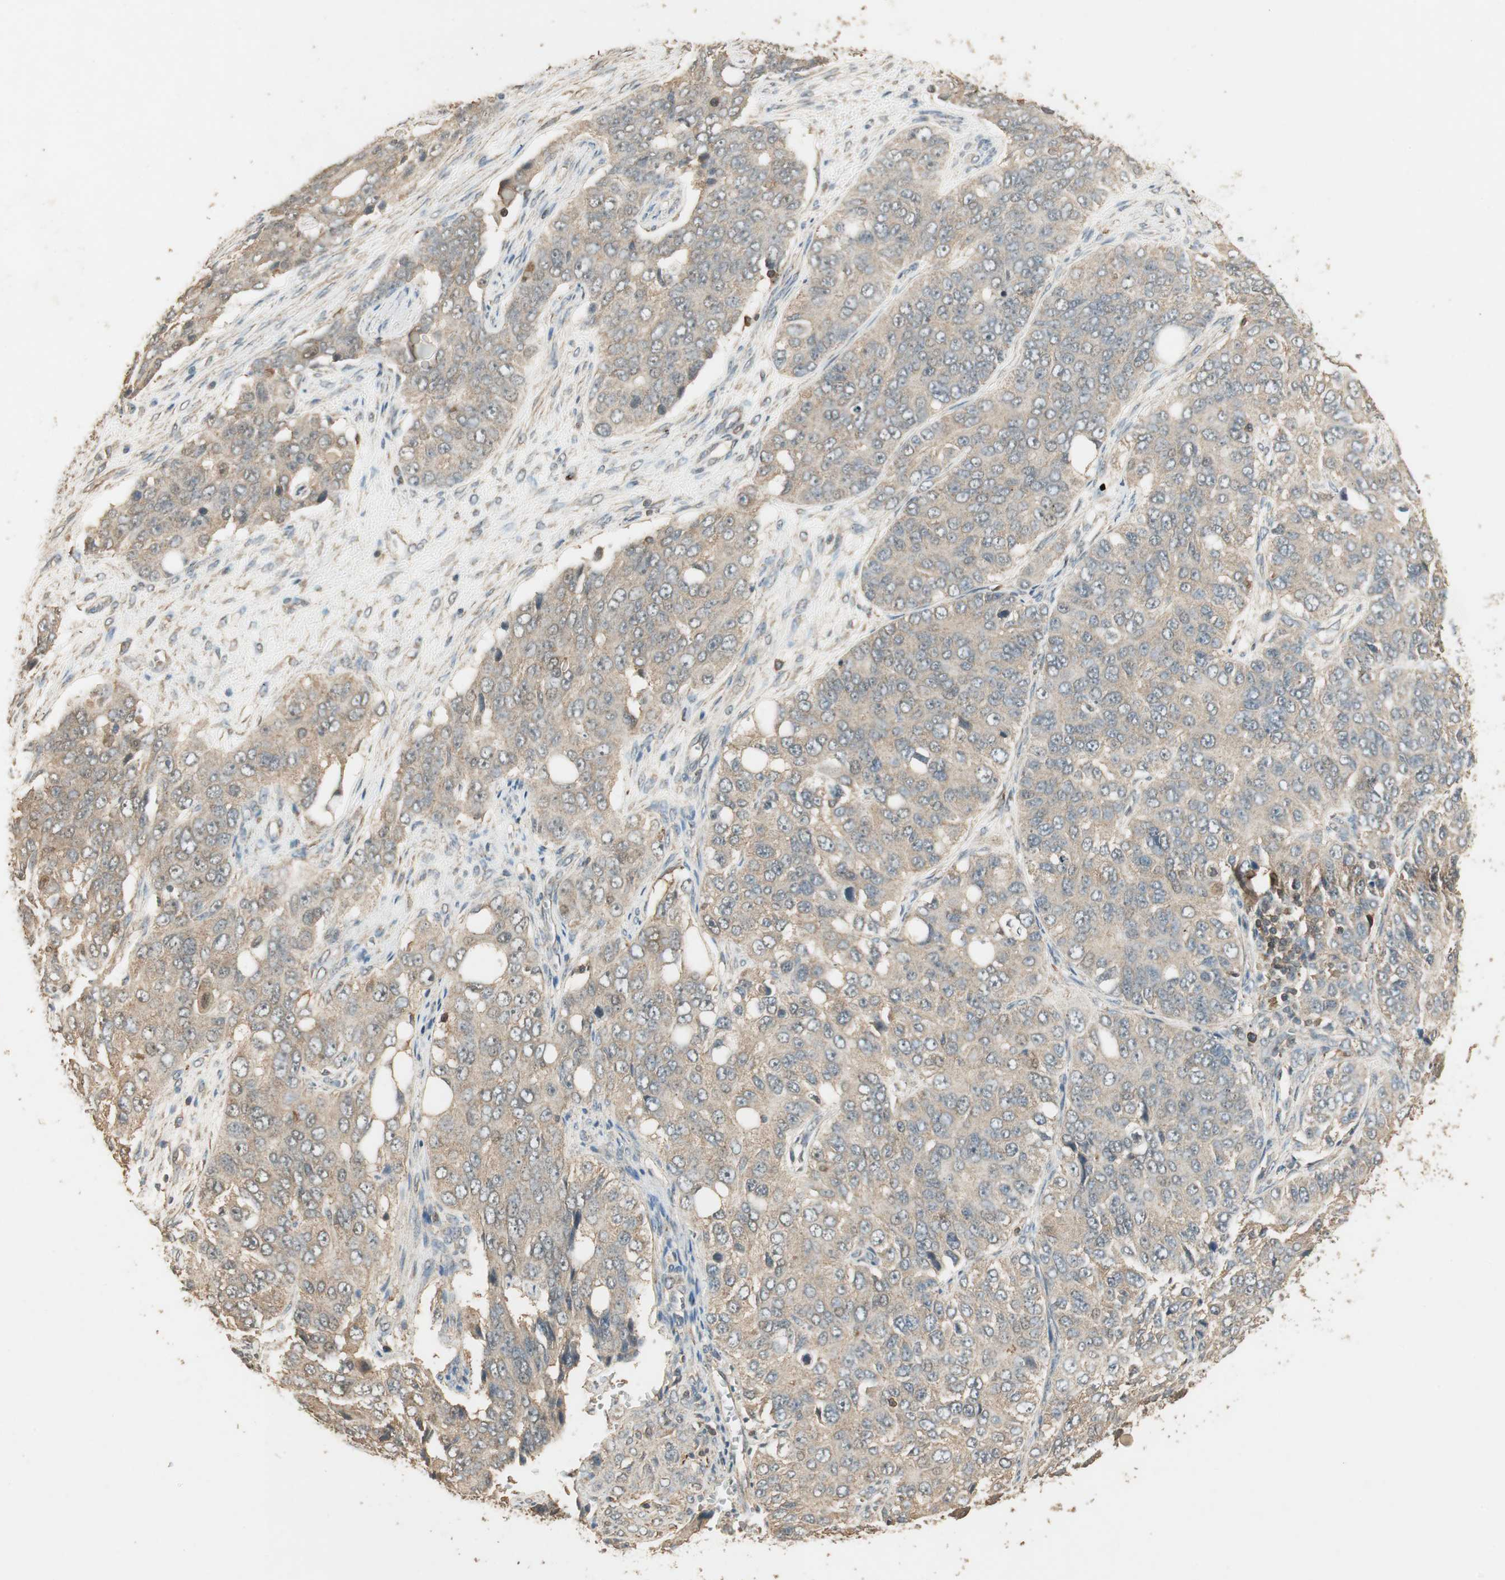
{"staining": {"intensity": "weak", "quantity": "<25%", "location": "cytoplasmic/membranous"}, "tissue": "ovarian cancer", "cell_type": "Tumor cells", "image_type": "cancer", "snomed": [{"axis": "morphology", "description": "Carcinoma, endometroid"}, {"axis": "topography", "description": "Ovary"}], "caption": "Tumor cells are negative for protein expression in human ovarian cancer (endometroid carcinoma). Brightfield microscopy of immunohistochemistry stained with DAB (3,3'-diaminobenzidine) (brown) and hematoxylin (blue), captured at high magnification.", "gene": "USP2", "patient": {"sex": "female", "age": 51}}